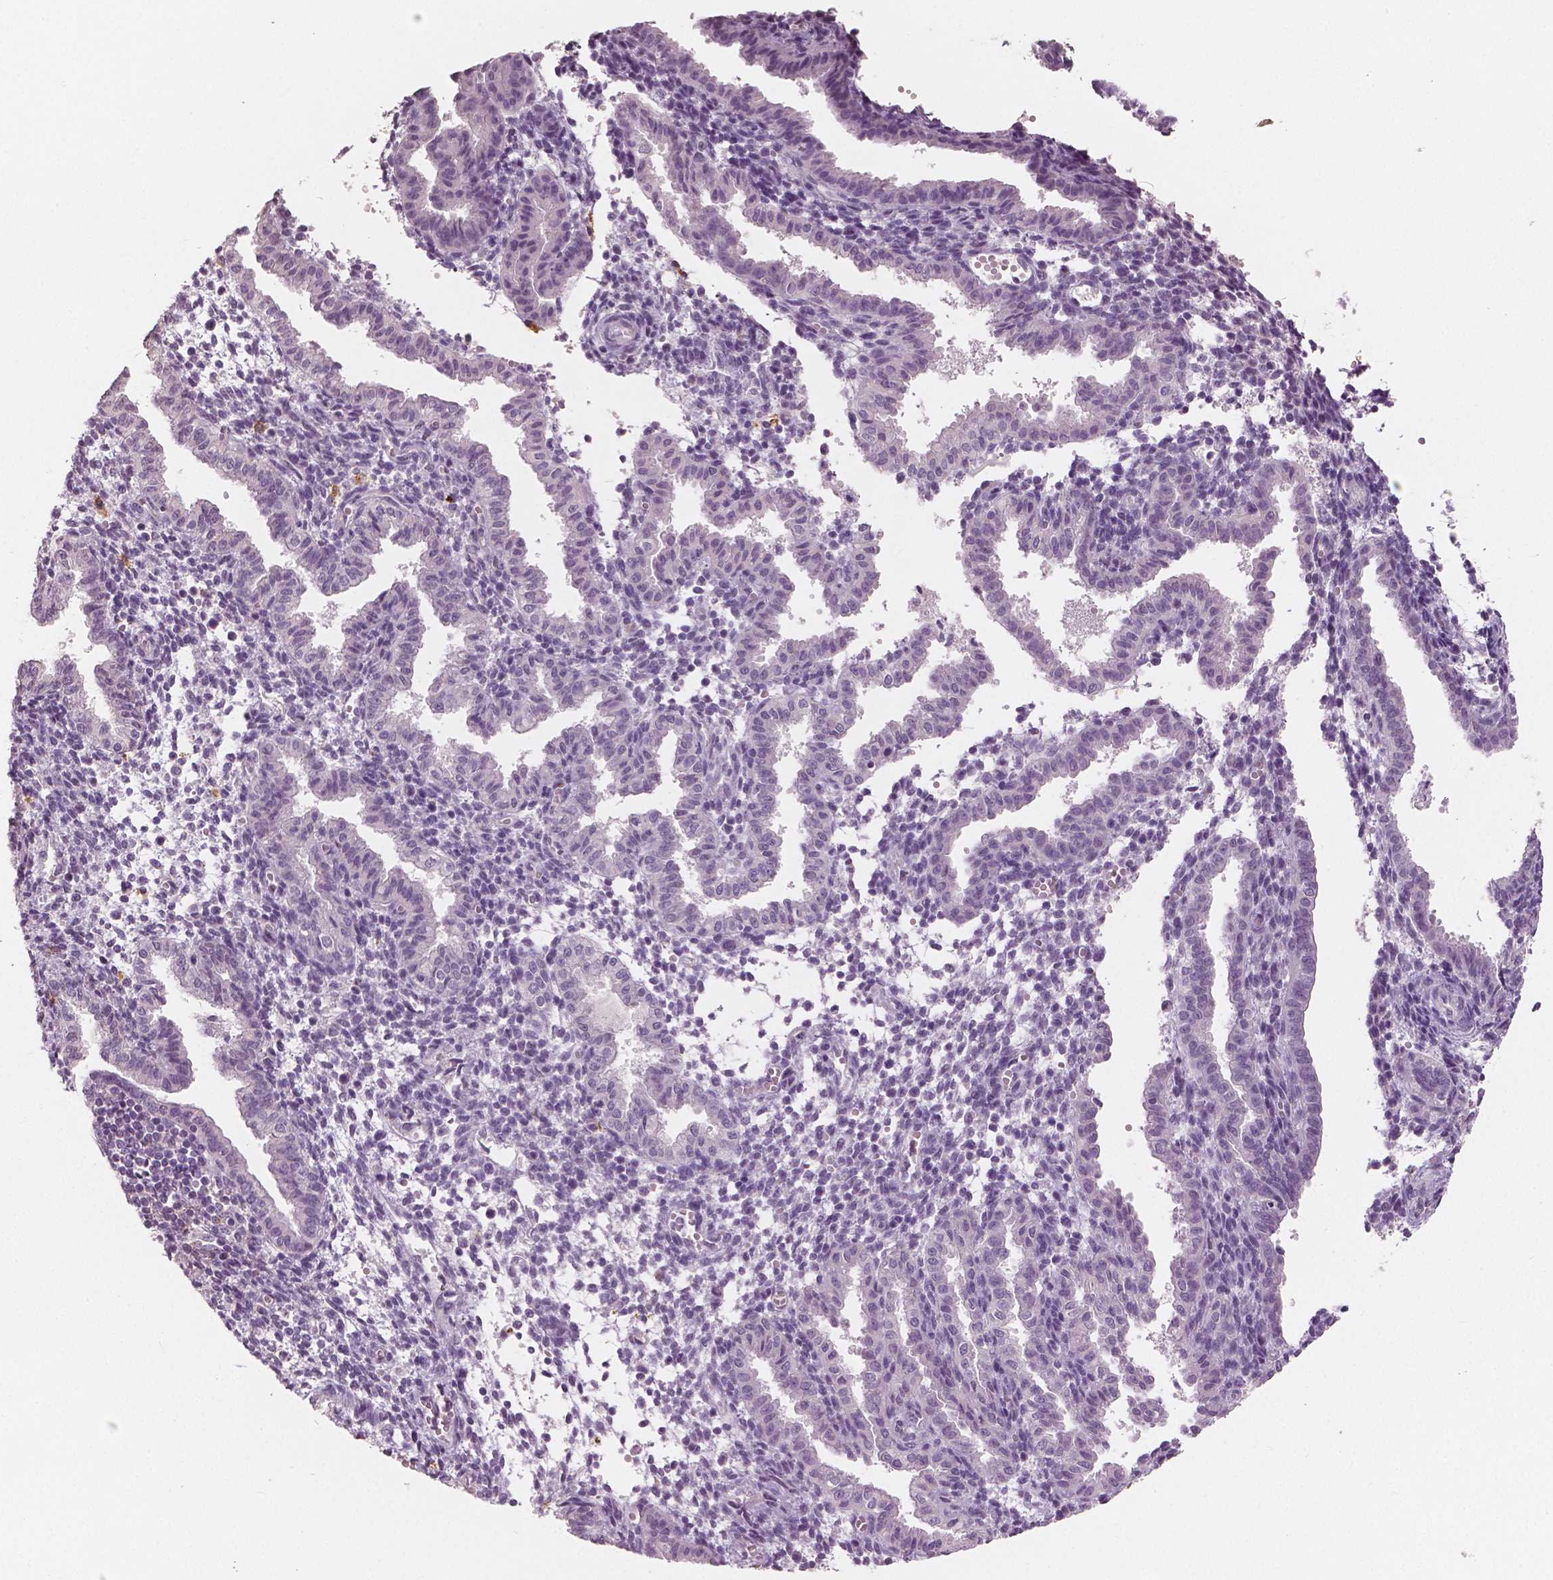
{"staining": {"intensity": "negative", "quantity": "none", "location": "none"}, "tissue": "endometrium", "cell_type": "Cells in endometrial stroma", "image_type": "normal", "snomed": [{"axis": "morphology", "description": "Normal tissue, NOS"}, {"axis": "topography", "description": "Endometrium"}], "caption": "This is an immunohistochemistry photomicrograph of benign human endometrium. There is no positivity in cells in endometrial stroma.", "gene": "KIT", "patient": {"sex": "female", "age": 37}}